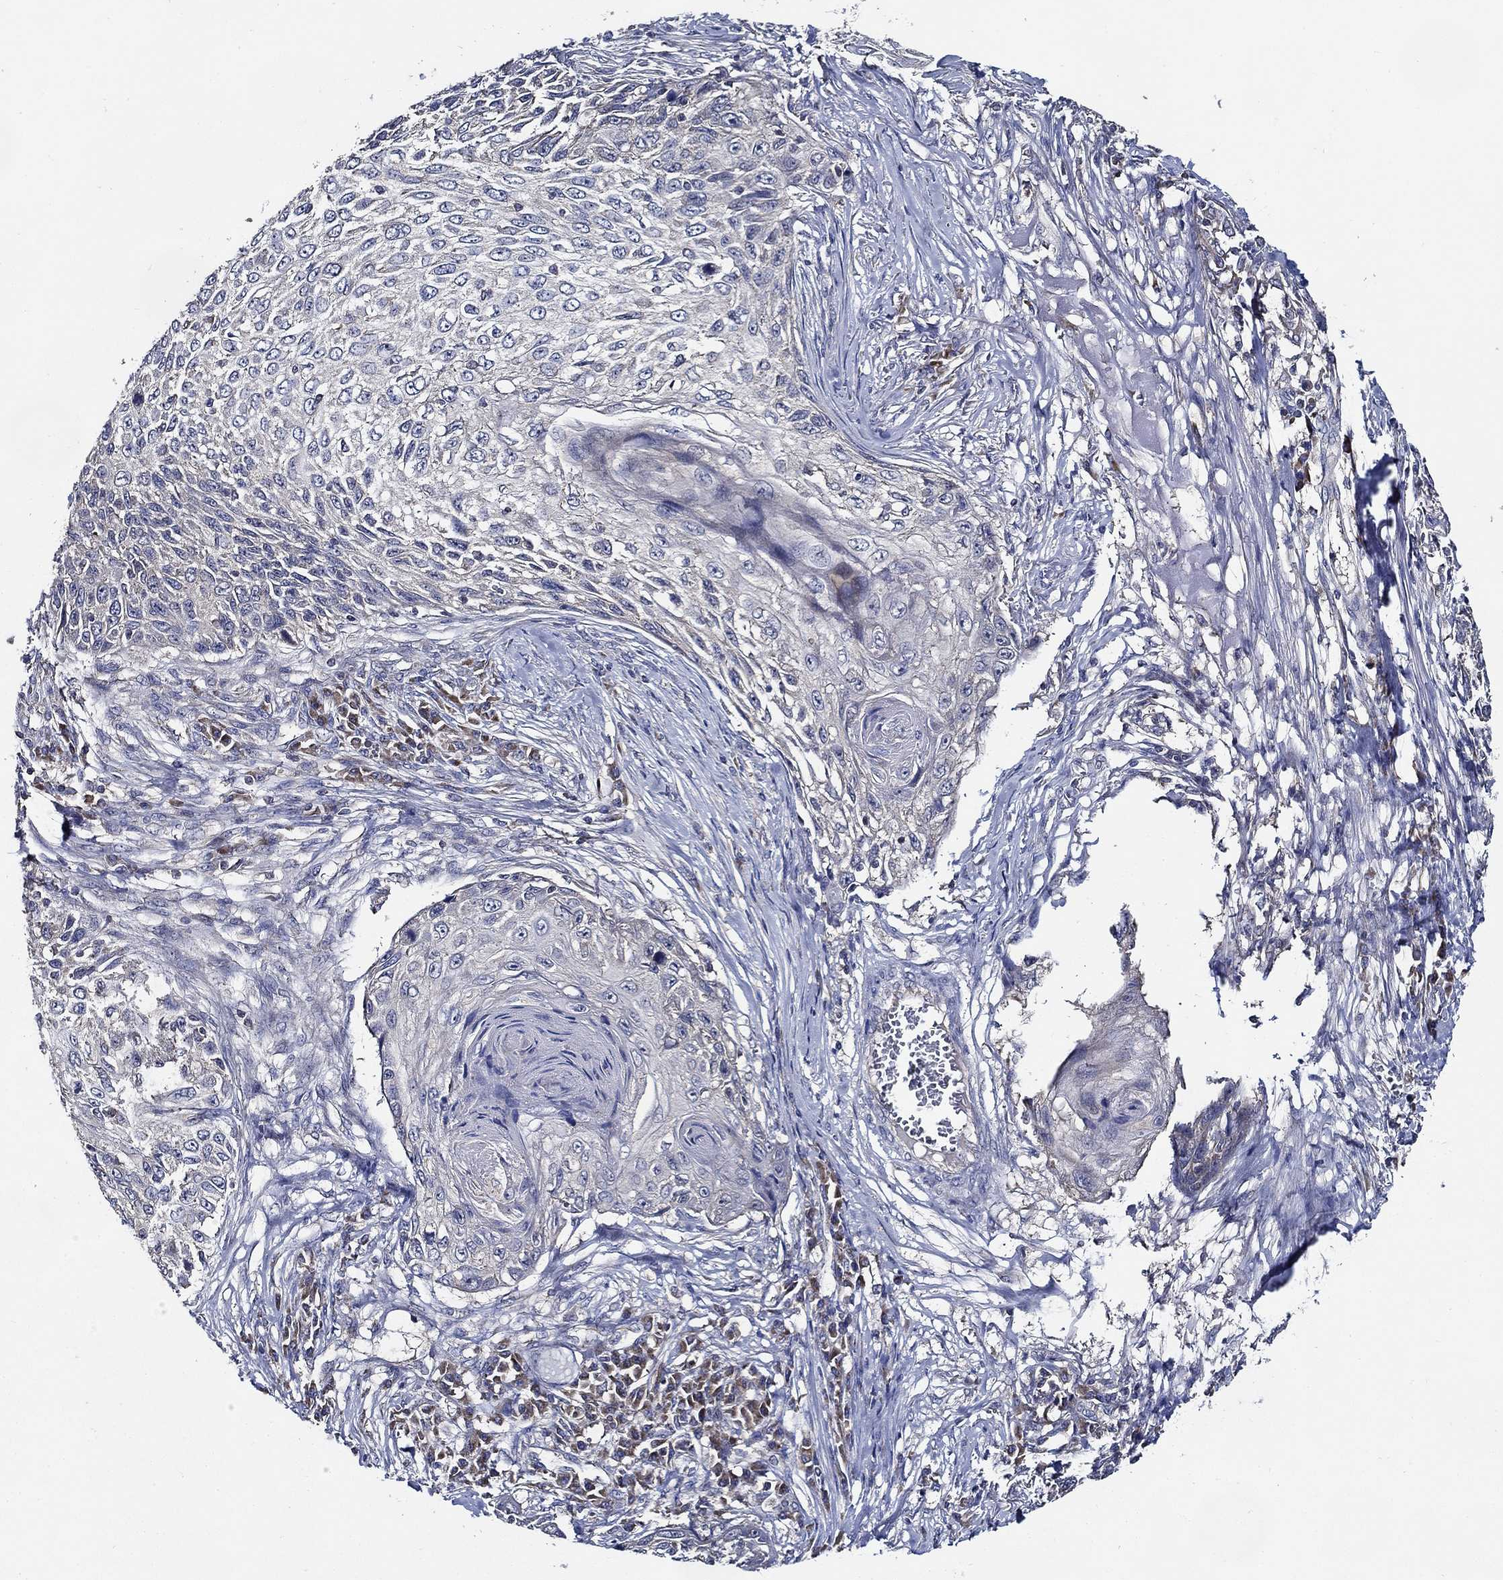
{"staining": {"intensity": "negative", "quantity": "none", "location": "none"}, "tissue": "skin cancer", "cell_type": "Tumor cells", "image_type": "cancer", "snomed": [{"axis": "morphology", "description": "Squamous cell carcinoma, NOS"}, {"axis": "topography", "description": "Skin"}], "caption": "This is an IHC image of skin squamous cell carcinoma. There is no positivity in tumor cells.", "gene": "WDR53", "patient": {"sex": "male", "age": 92}}